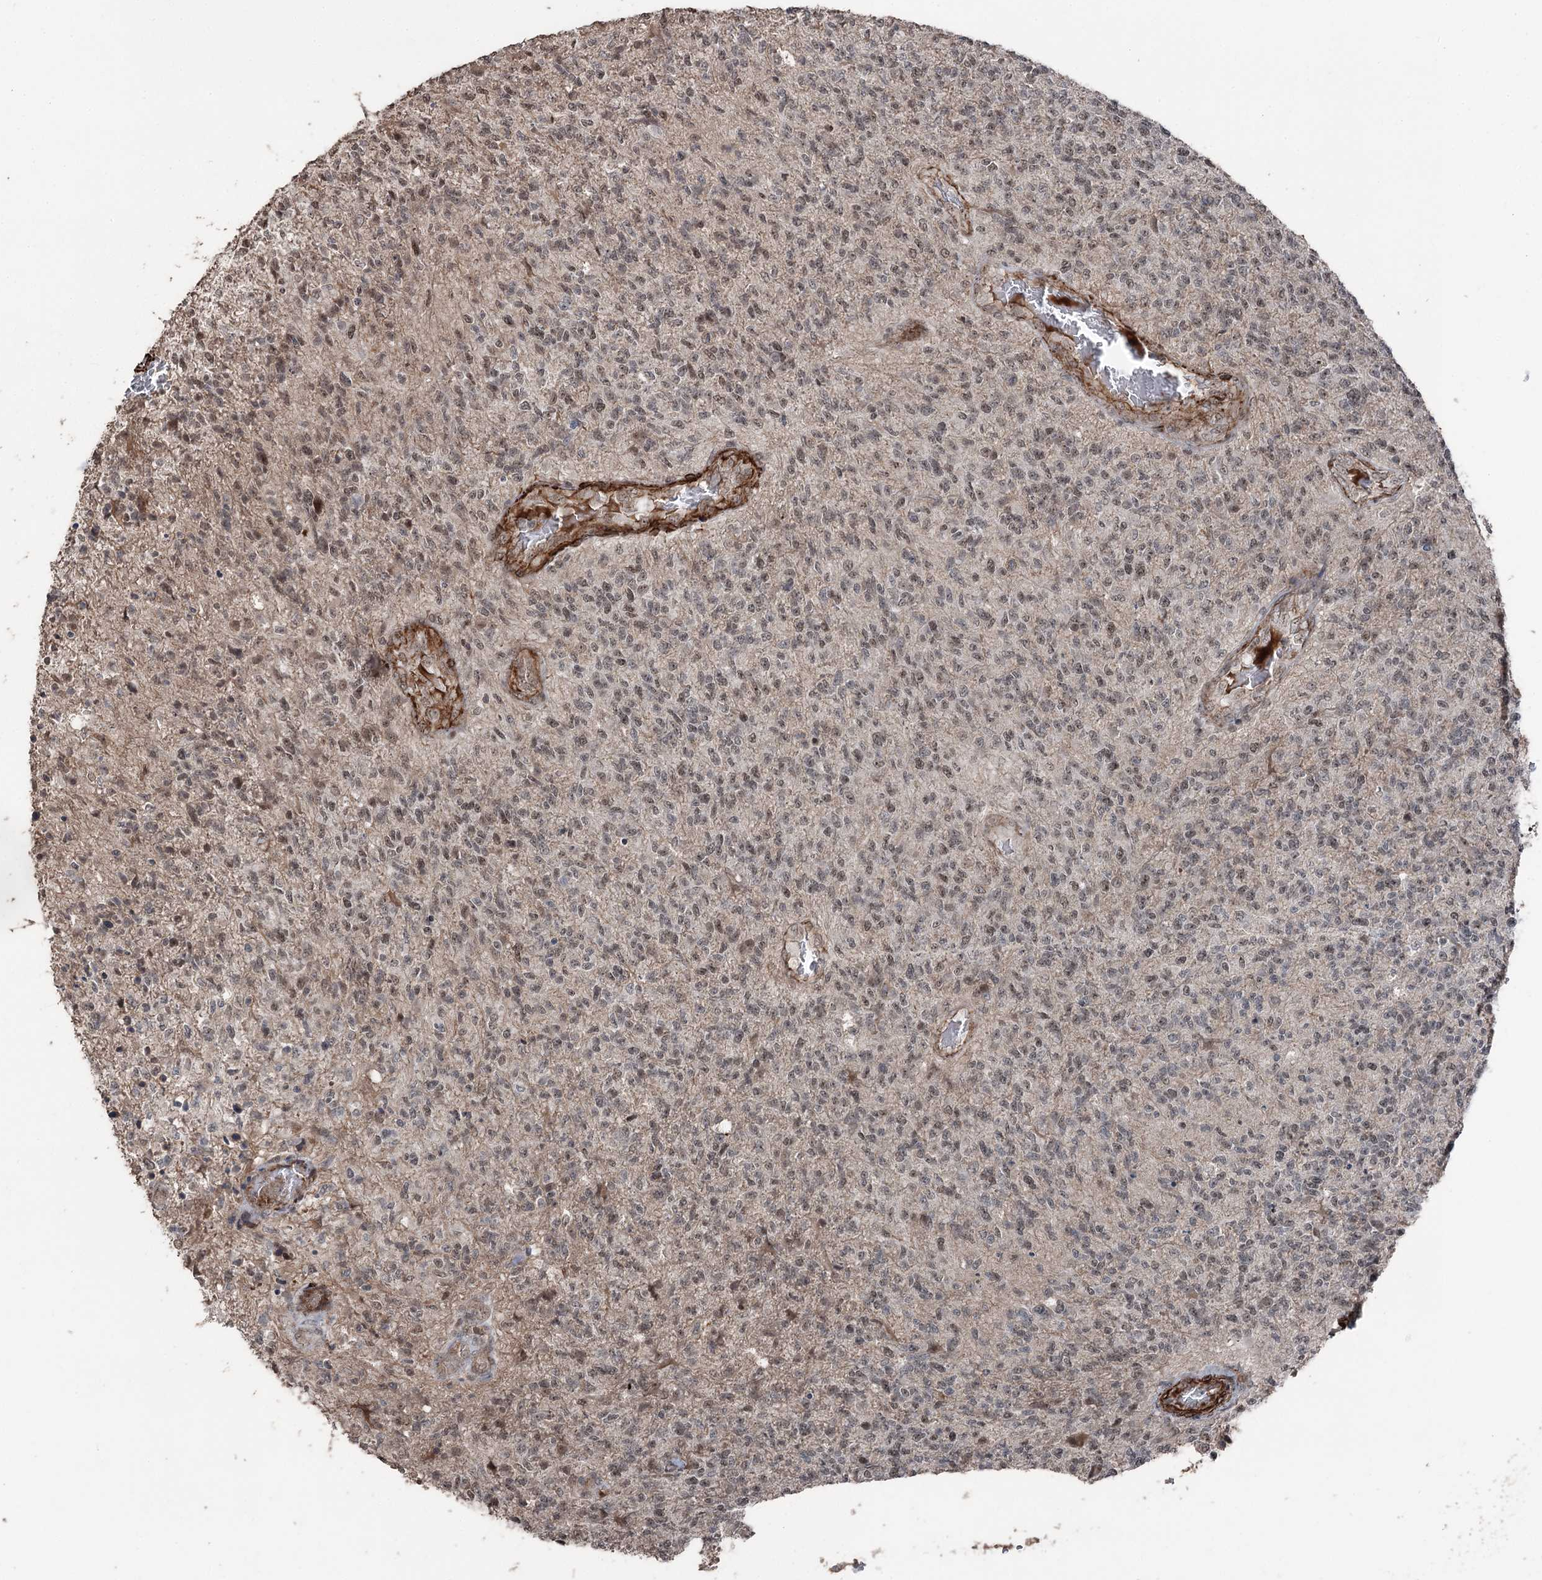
{"staining": {"intensity": "moderate", "quantity": "<25%", "location": "nuclear"}, "tissue": "glioma", "cell_type": "Tumor cells", "image_type": "cancer", "snomed": [{"axis": "morphology", "description": "Glioma, malignant, High grade"}, {"axis": "topography", "description": "Brain"}], "caption": "A histopathology image of high-grade glioma (malignant) stained for a protein demonstrates moderate nuclear brown staining in tumor cells.", "gene": "CCDC82", "patient": {"sex": "male", "age": 56}}